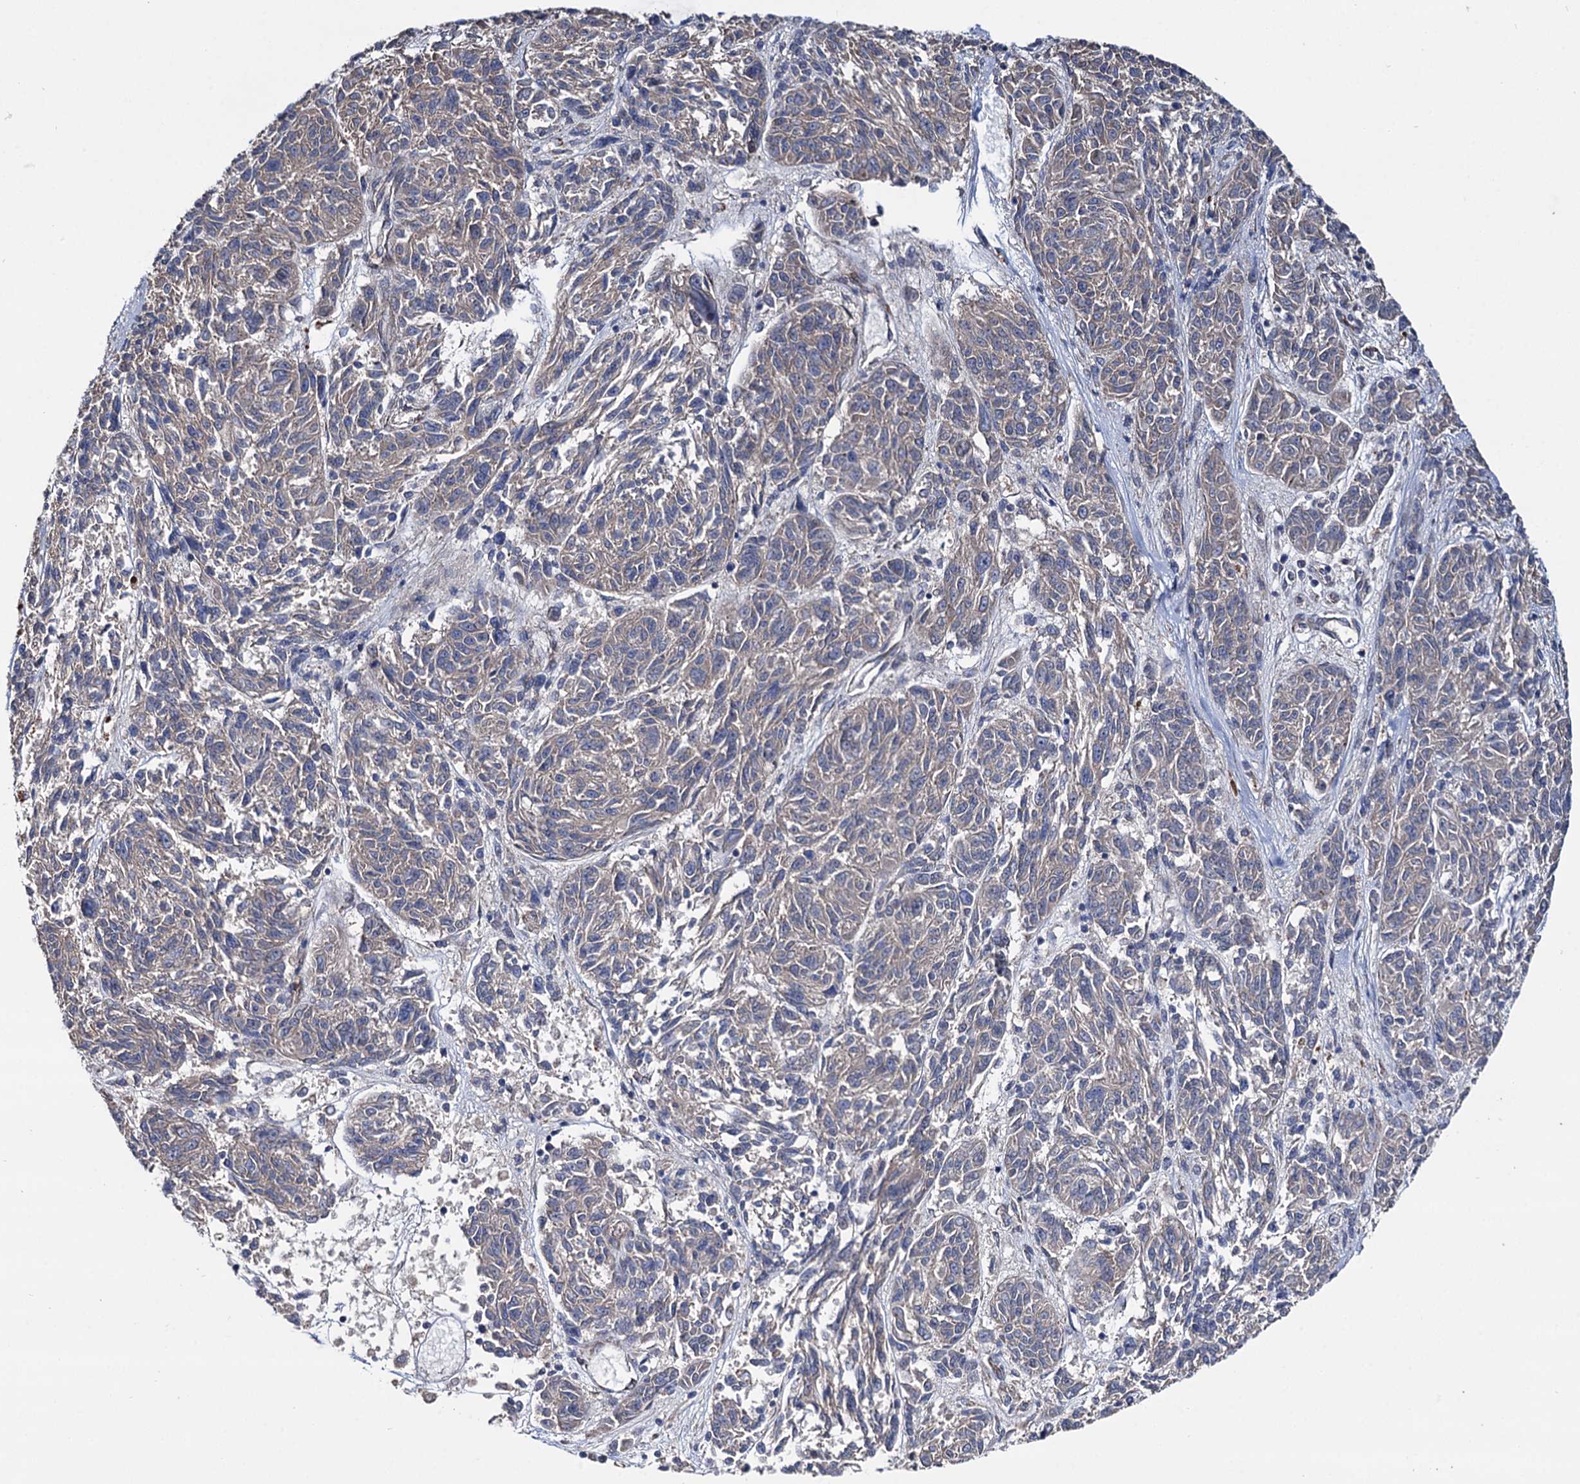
{"staining": {"intensity": "weak", "quantity": "<25%", "location": "cytoplasmic/membranous"}, "tissue": "melanoma", "cell_type": "Tumor cells", "image_type": "cancer", "snomed": [{"axis": "morphology", "description": "Malignant melanoma, NOS"}, {"axis": "topography", "description": "Skin"}], "caption": "Protein analysis of melanoma shows no significant staining in tumor cells.", "gene": "SPATS2", "patient": {"sex": "male", "age": 53}}